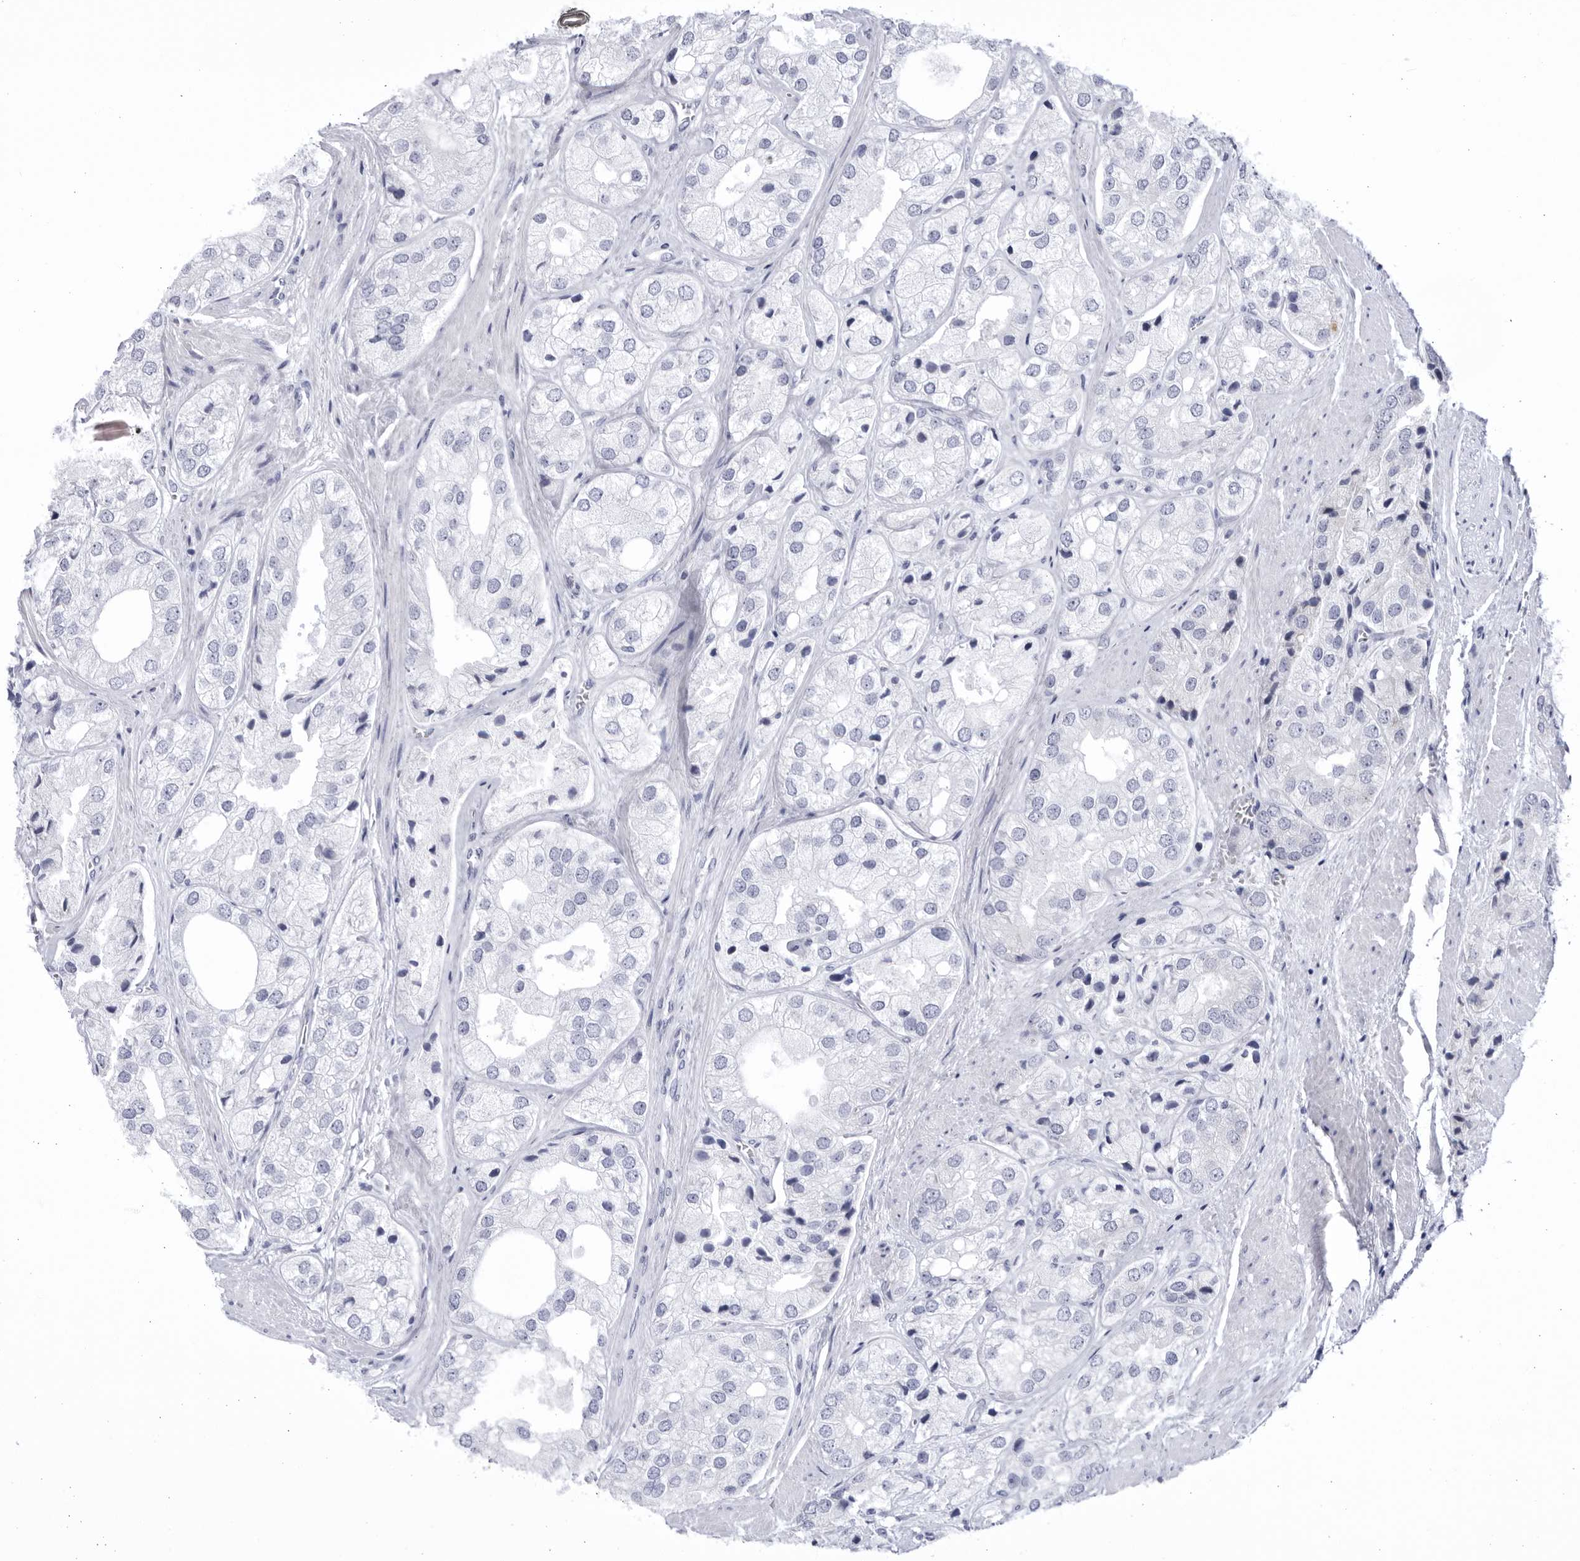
{"staining": {"intensity": "negative", "quantity": "none", "location": "none"}, "tissue": "prostate cancer", "cell_type": "Tumor cells", "image_type": "cancer", "snomed": [{"axis": "morphology", "description": "Adenocarcinoma, High grade"}, {"axis": "topography", "description": "Prostate"}], "caption": "Prostate cancer (high-grade adenocarcinoma) was stained to show a protein in brown. There is no significant positivity in tumor cells.", "gene": "CCDC181", "patient": {"sex": "male", "age": 50}}